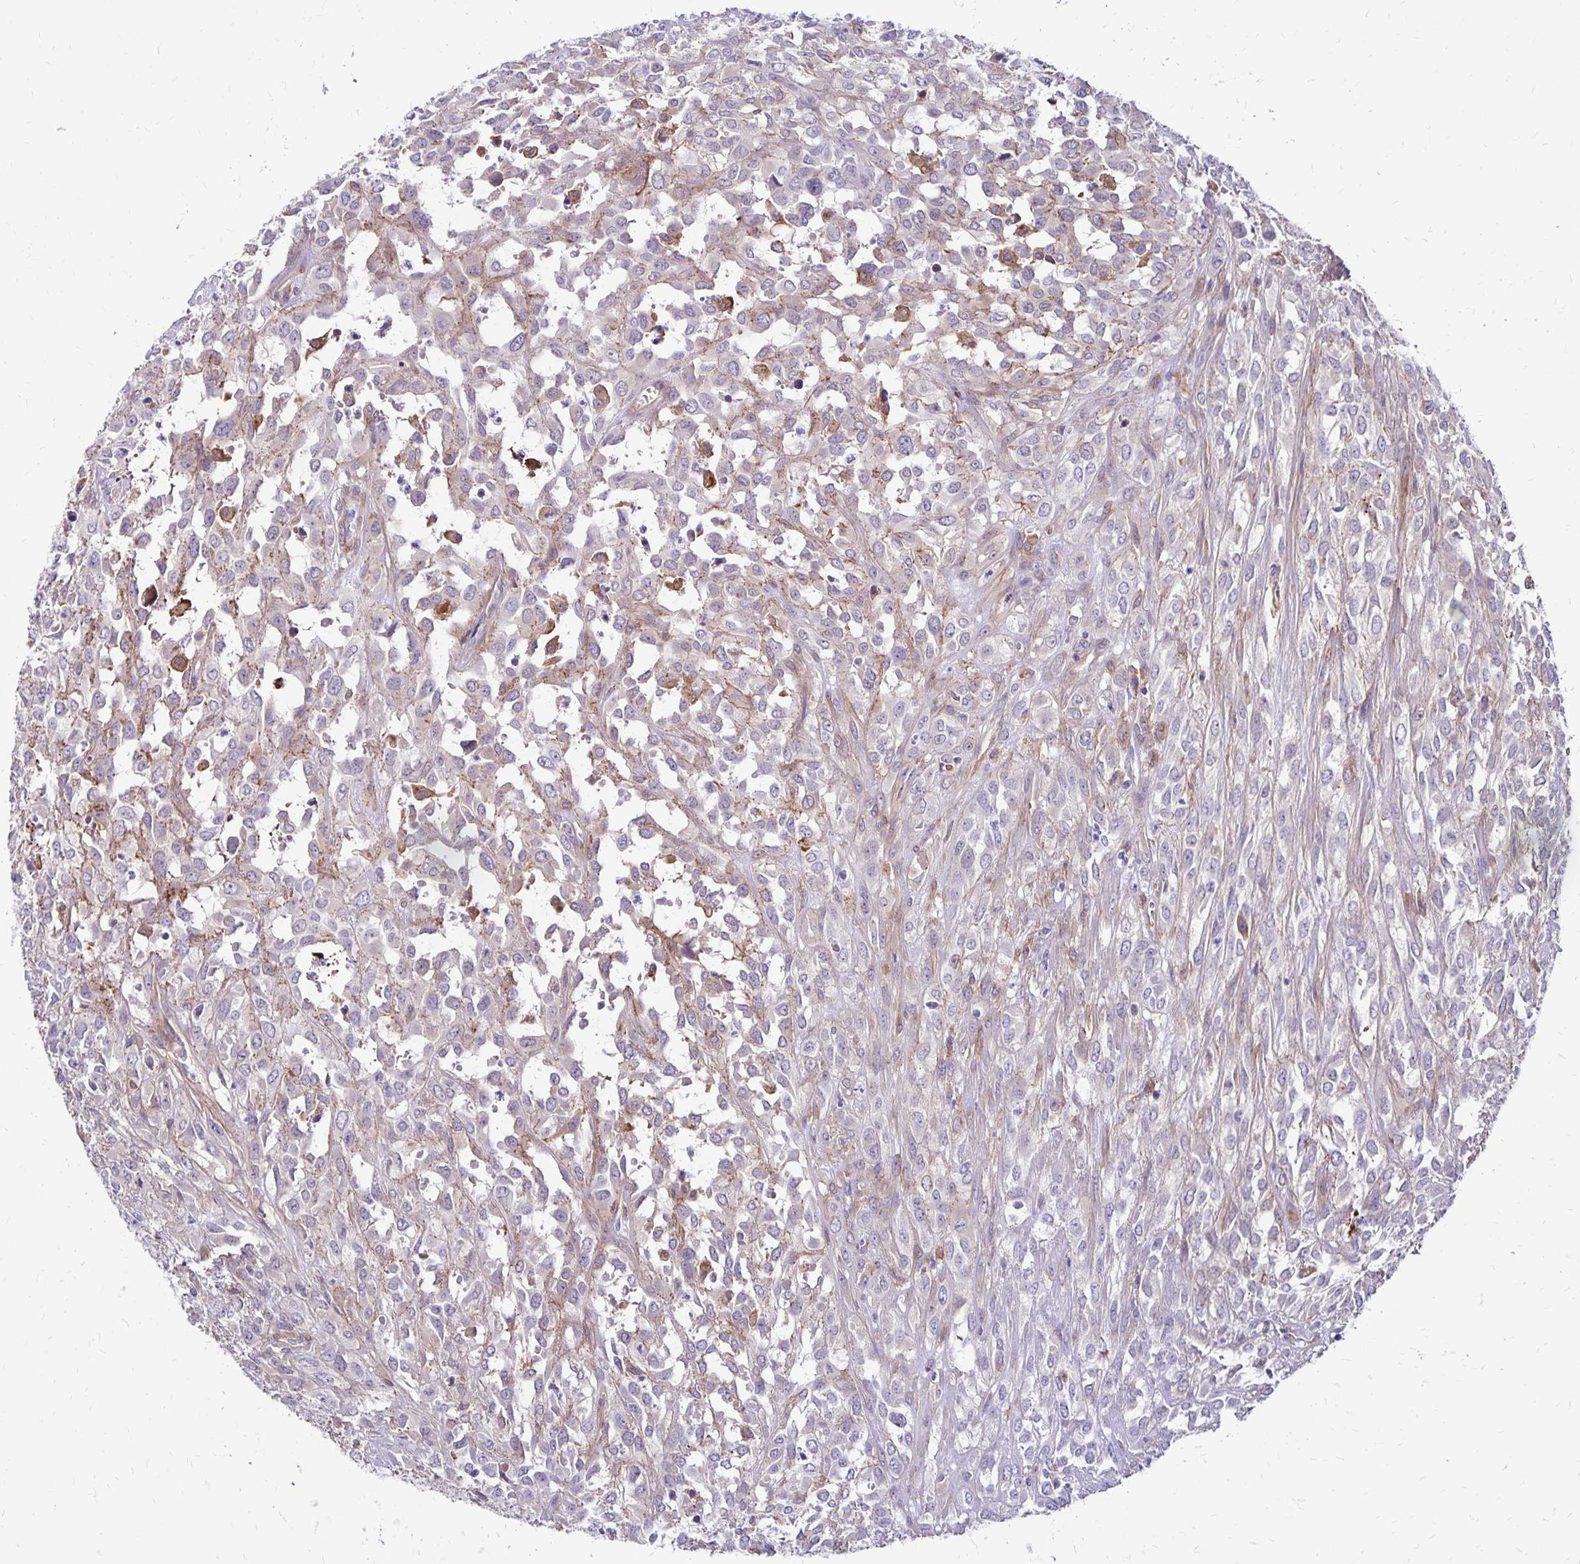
{"staining": {"intensity": "weak", "quantity": "<25%", "location": "cytoplasmic/membranous"}, "tissue": "urothelial cancer", "cell_type": "Tumor cells", "image_type": "cancer", "snomed": [{"axis": "morphology", "description": "Urothelial carcinoma, High grade"}, {"axis": "topography", "description": "Urinary bladder"}], "caption": "This is a micrograph of immunohistochemistry staining of high-grade urothelial carcinoma, which shows no staining in tumor cells.", "gene": "TNS3", "patient": {"sex": "male", "age": 67}}